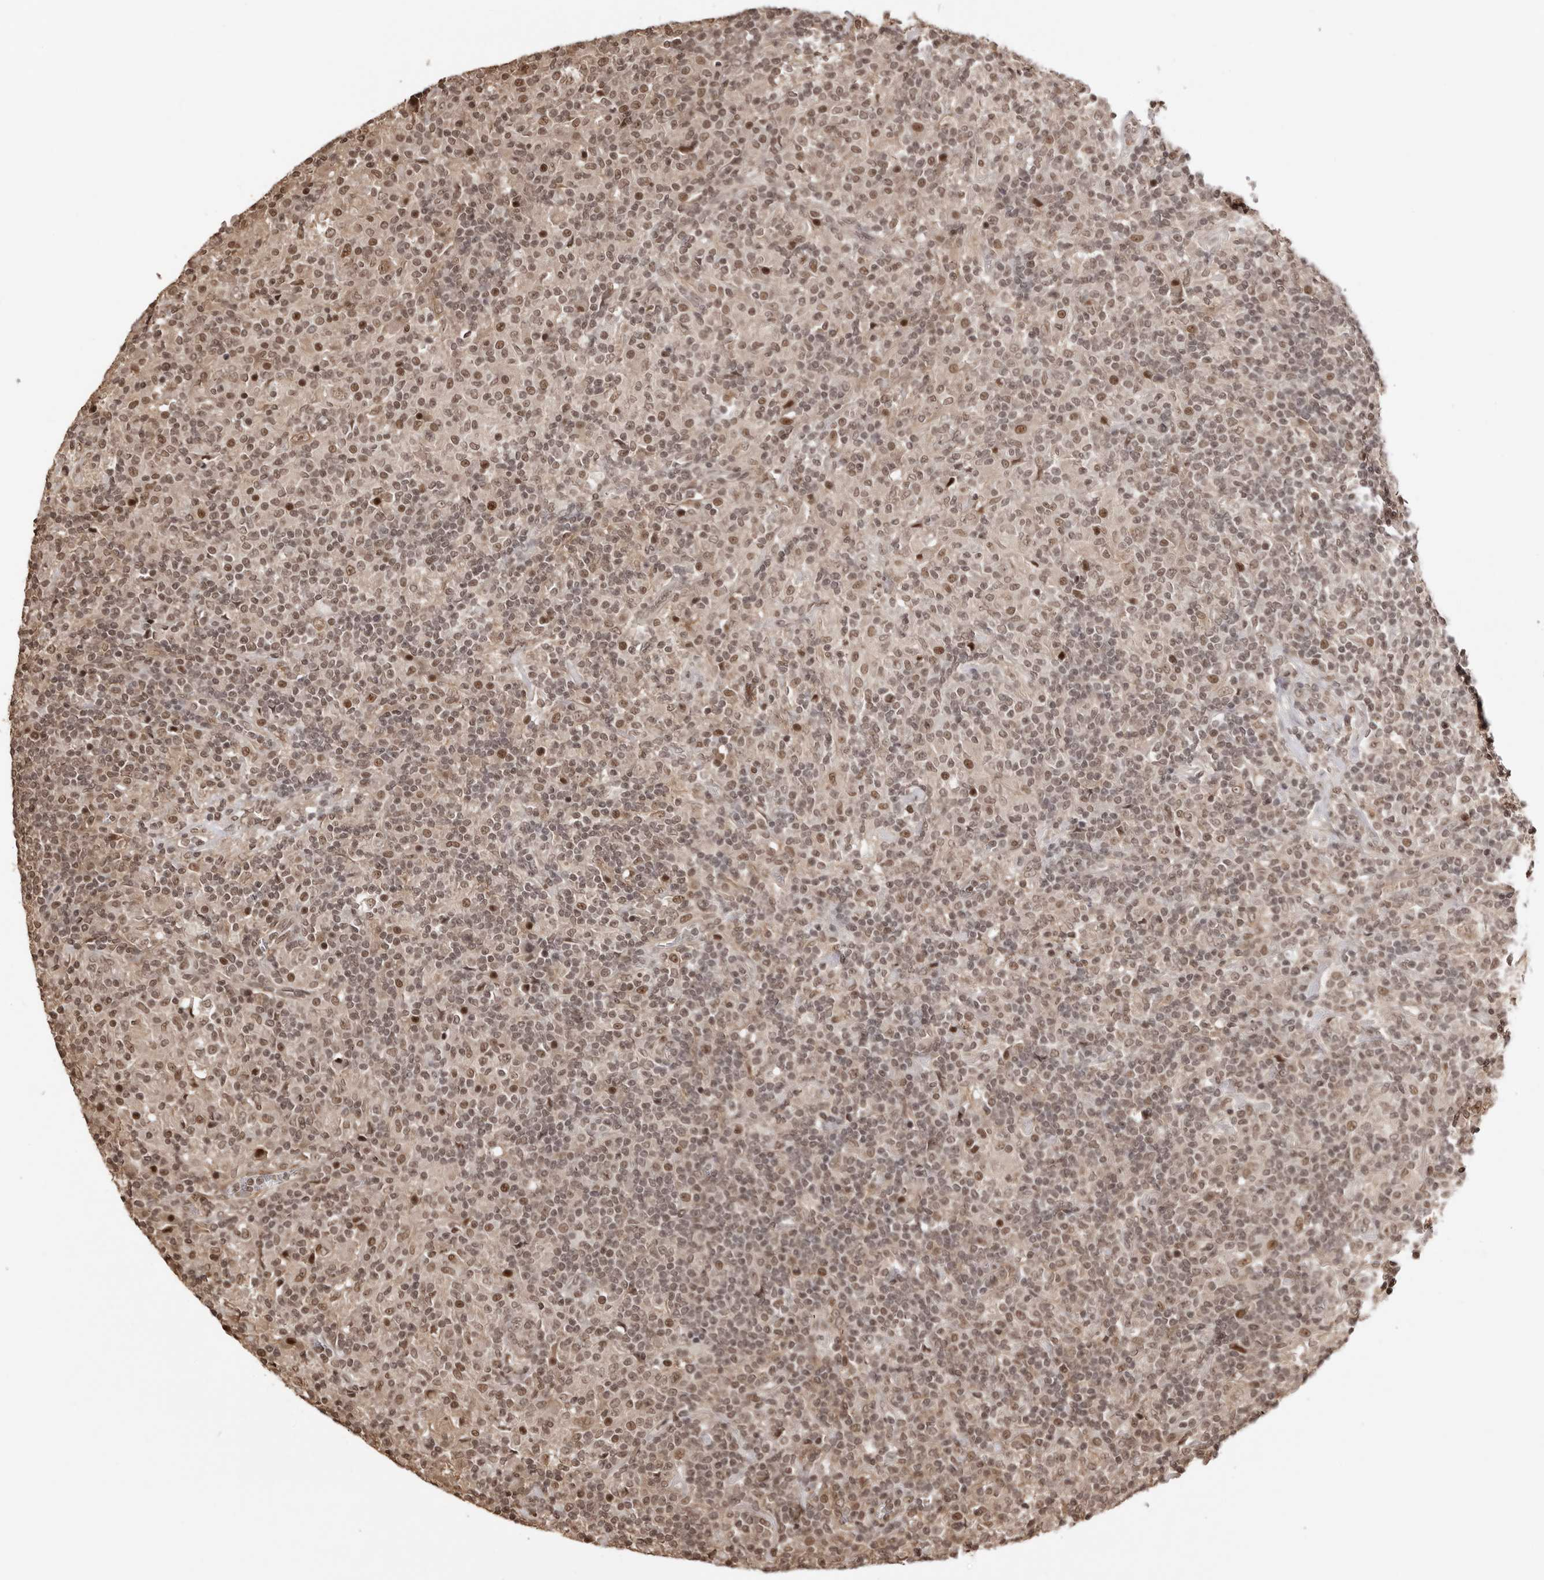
{"staining": {"intensity": "weak", "quantity": ">75%", "location": "nuclear"}, "tissue": "lymphoma", "cell_type": "Tumor cells", "image_type": "cancer", "snomed": [{"axis": "morphology", "description": "Hodgkin's disease, NOS"}, {"axis": "topography", "description": "Lymph node"}], "caption": "This photomicrograph demonstrates immunohistochemistry staining of lymphoma, with low weak nuclear expression in approximately >75% of tumor cells.", "gene": "SDE2", "patient": {"sex": "male", "age": 70}}